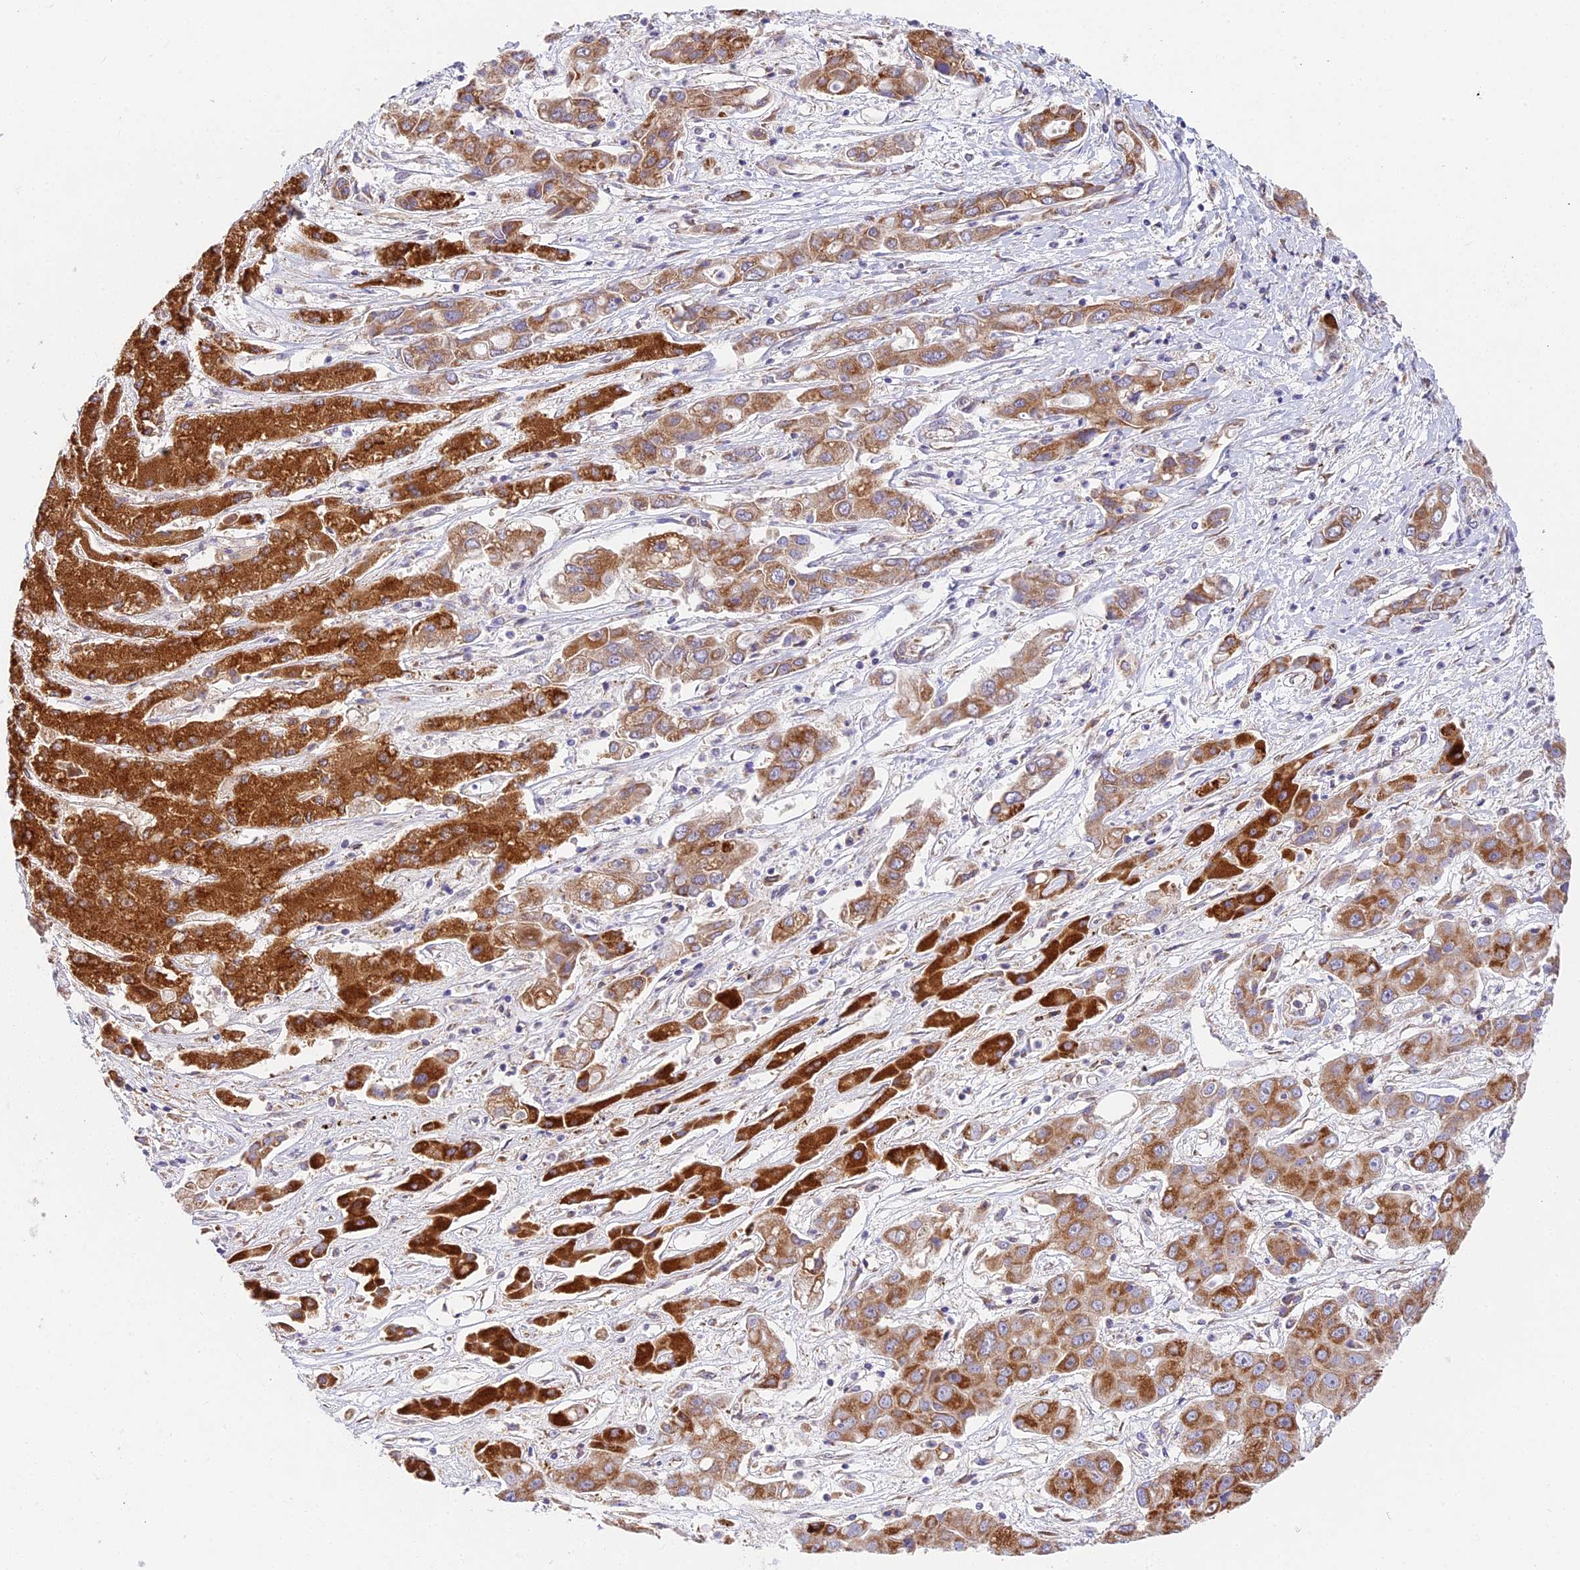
{"staining": {"intensity": "moderate", "quantity": ">75%", "location": "cytoplasmic/membranous"}, "tissue": "liver cancer", "cell_type": "Tumor cells", "image_type": "cancer", "snomed": [{"axis": "morphology", "description": "Cholangiocarcinoma"}, {"axis": "topography", "description": "Liver"}], "caption": "Moderate cytoplasmic/membranous staining is present in approximately >75% of tumor cells in liver cholangiocarcinoma. (Stains: DAB in brown, nuclei in blue, Microscopy: brightfield microscopy at high magnification).", "gene": "MRAS", "patient": {"sex": "male", "age": 67}}